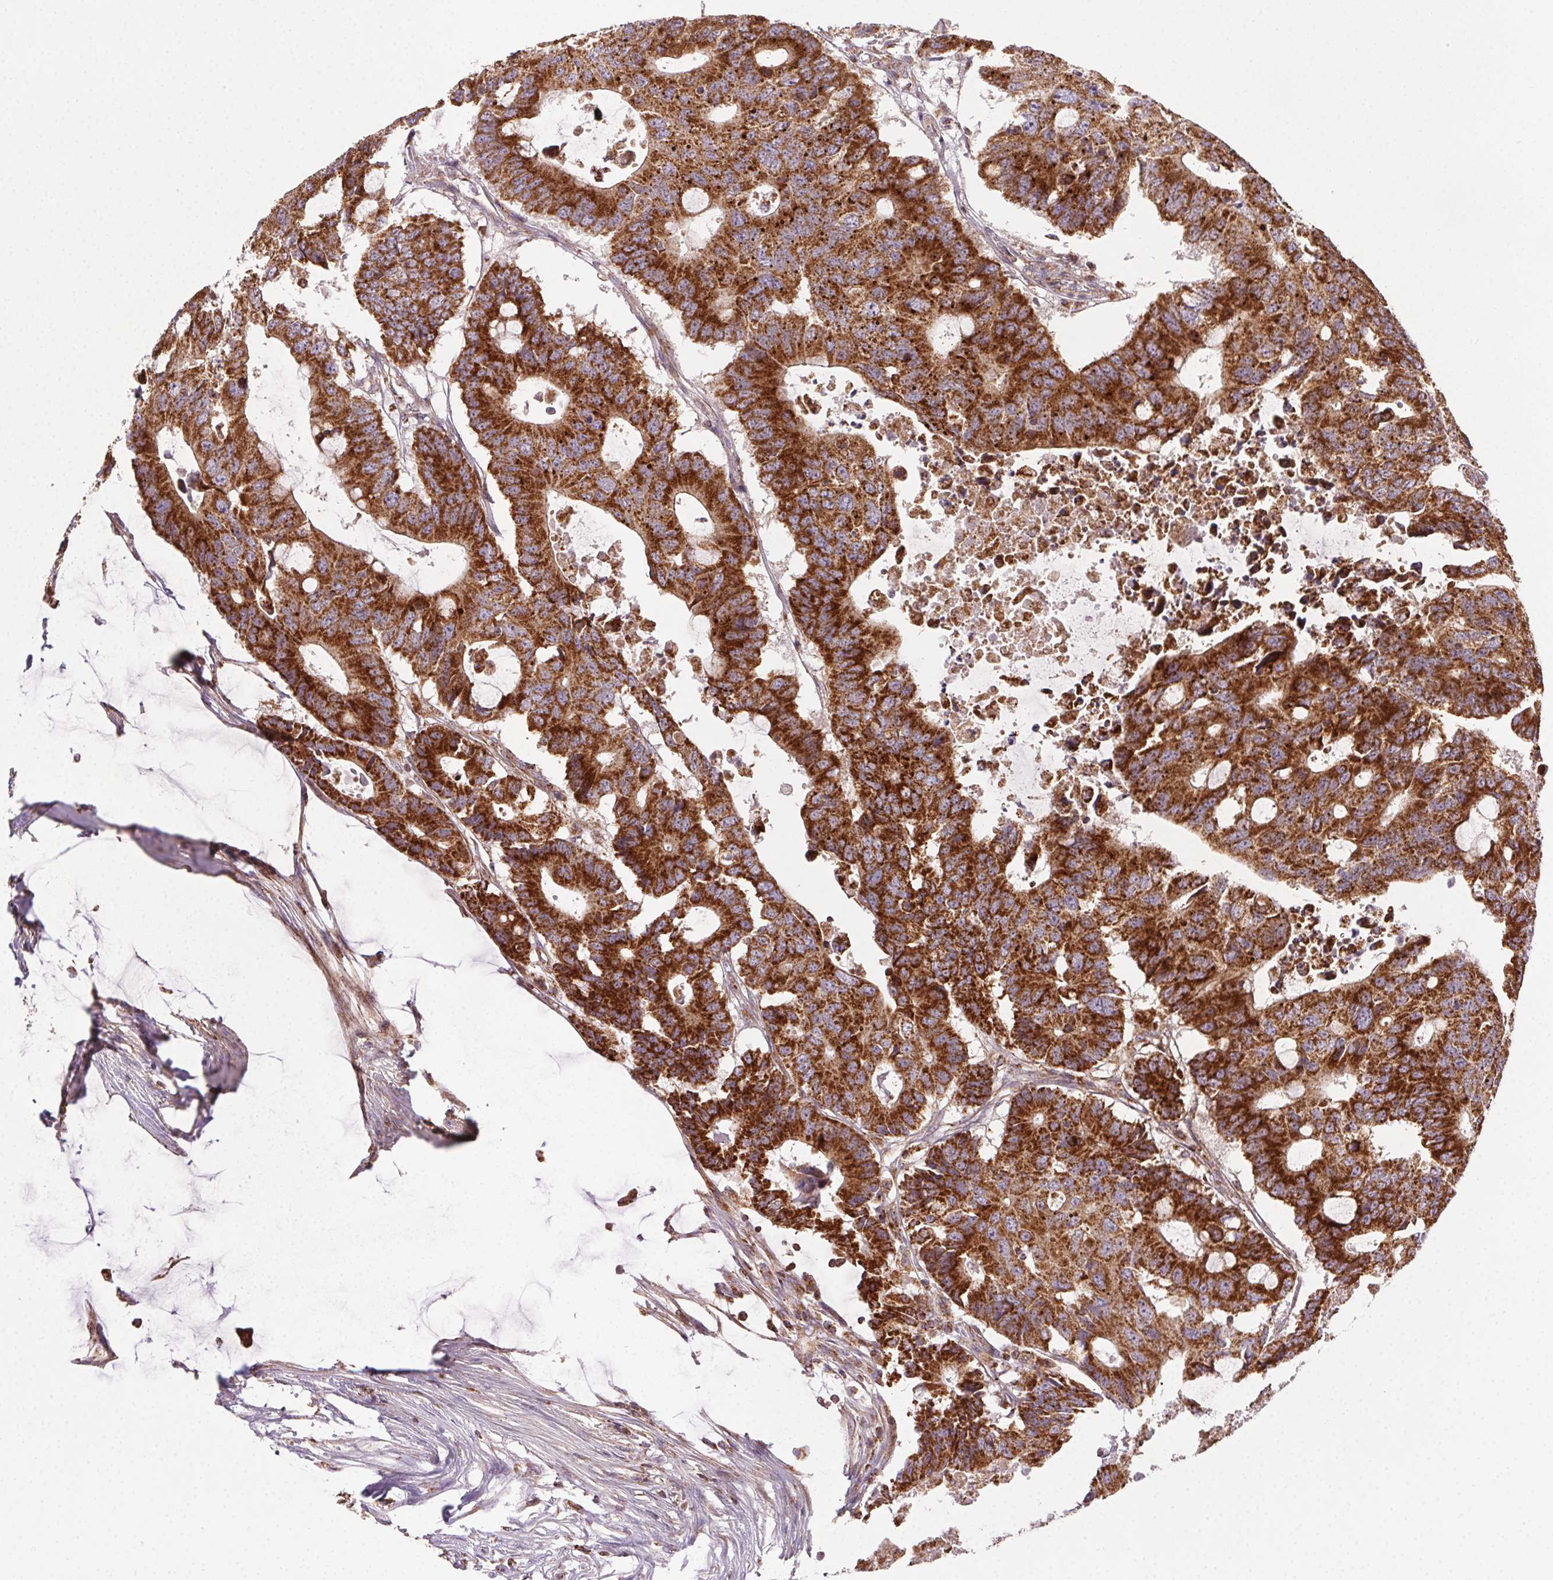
{"staining": {"intensity": "strong", "quantity": ">75%", "location": "cytoplasmic/membranous"}, "tissue": "colorectal cancer", "cell_type": "Tumor cells", "image_type": "cancer", "snomed": [{"axis": "morphology", "description": "Adenocarcinoma, NOS"}, {"axis": "topography", "description": "Colon"}], "caption": "Immunohistochemical staining of colorectal adenocarcinoma reveals high levels of strong cytoplasmic/membranous positivity in approximately >75% of tumor cells.", "gene": "CLPB", "patient": {"sex": "male", "age": 71}}